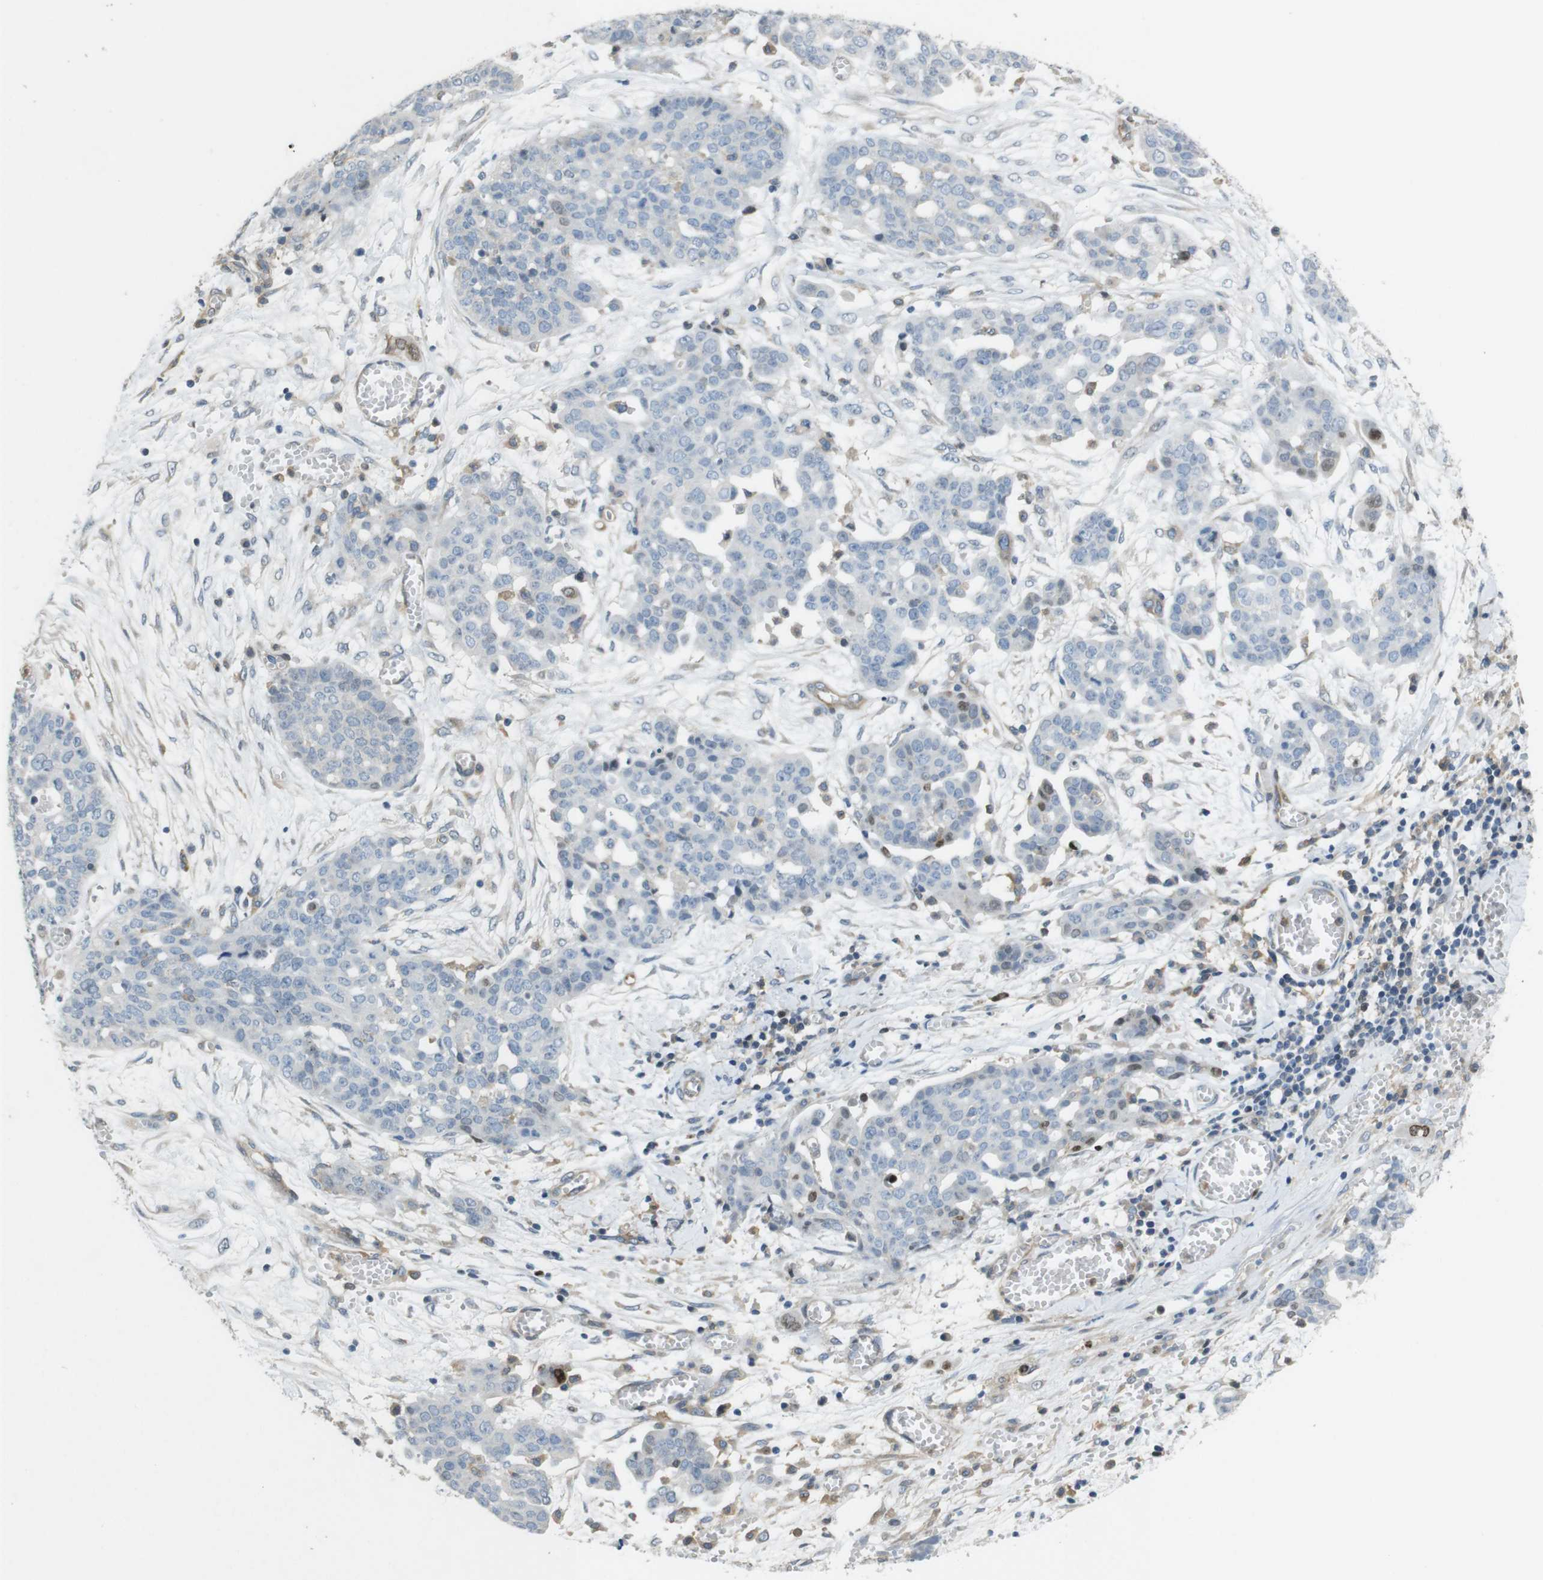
{"staining": {"intensity": "negative", "quantity": "none", "location": "none"}, "tissue": "ovarian cancer", "cell_type": "Tumor cells", "image_type": "cancer", "snomed": [{"axis": "morphology", "description": "Cystadenocarcinoma, serous, NOS"}, {"axis": "topography", "description": "Soft tissue"}, {"axis": "topography", "description": "Ovary"}], "caption": "IHC image of neoplastic tissue: human serous cystadenocarcinoma (ovarian) stained with DAB exhibits no significant protein staining in tumor cells.", "gene": "PCDH10", "patient": {"sex": "female", "age": 57}}